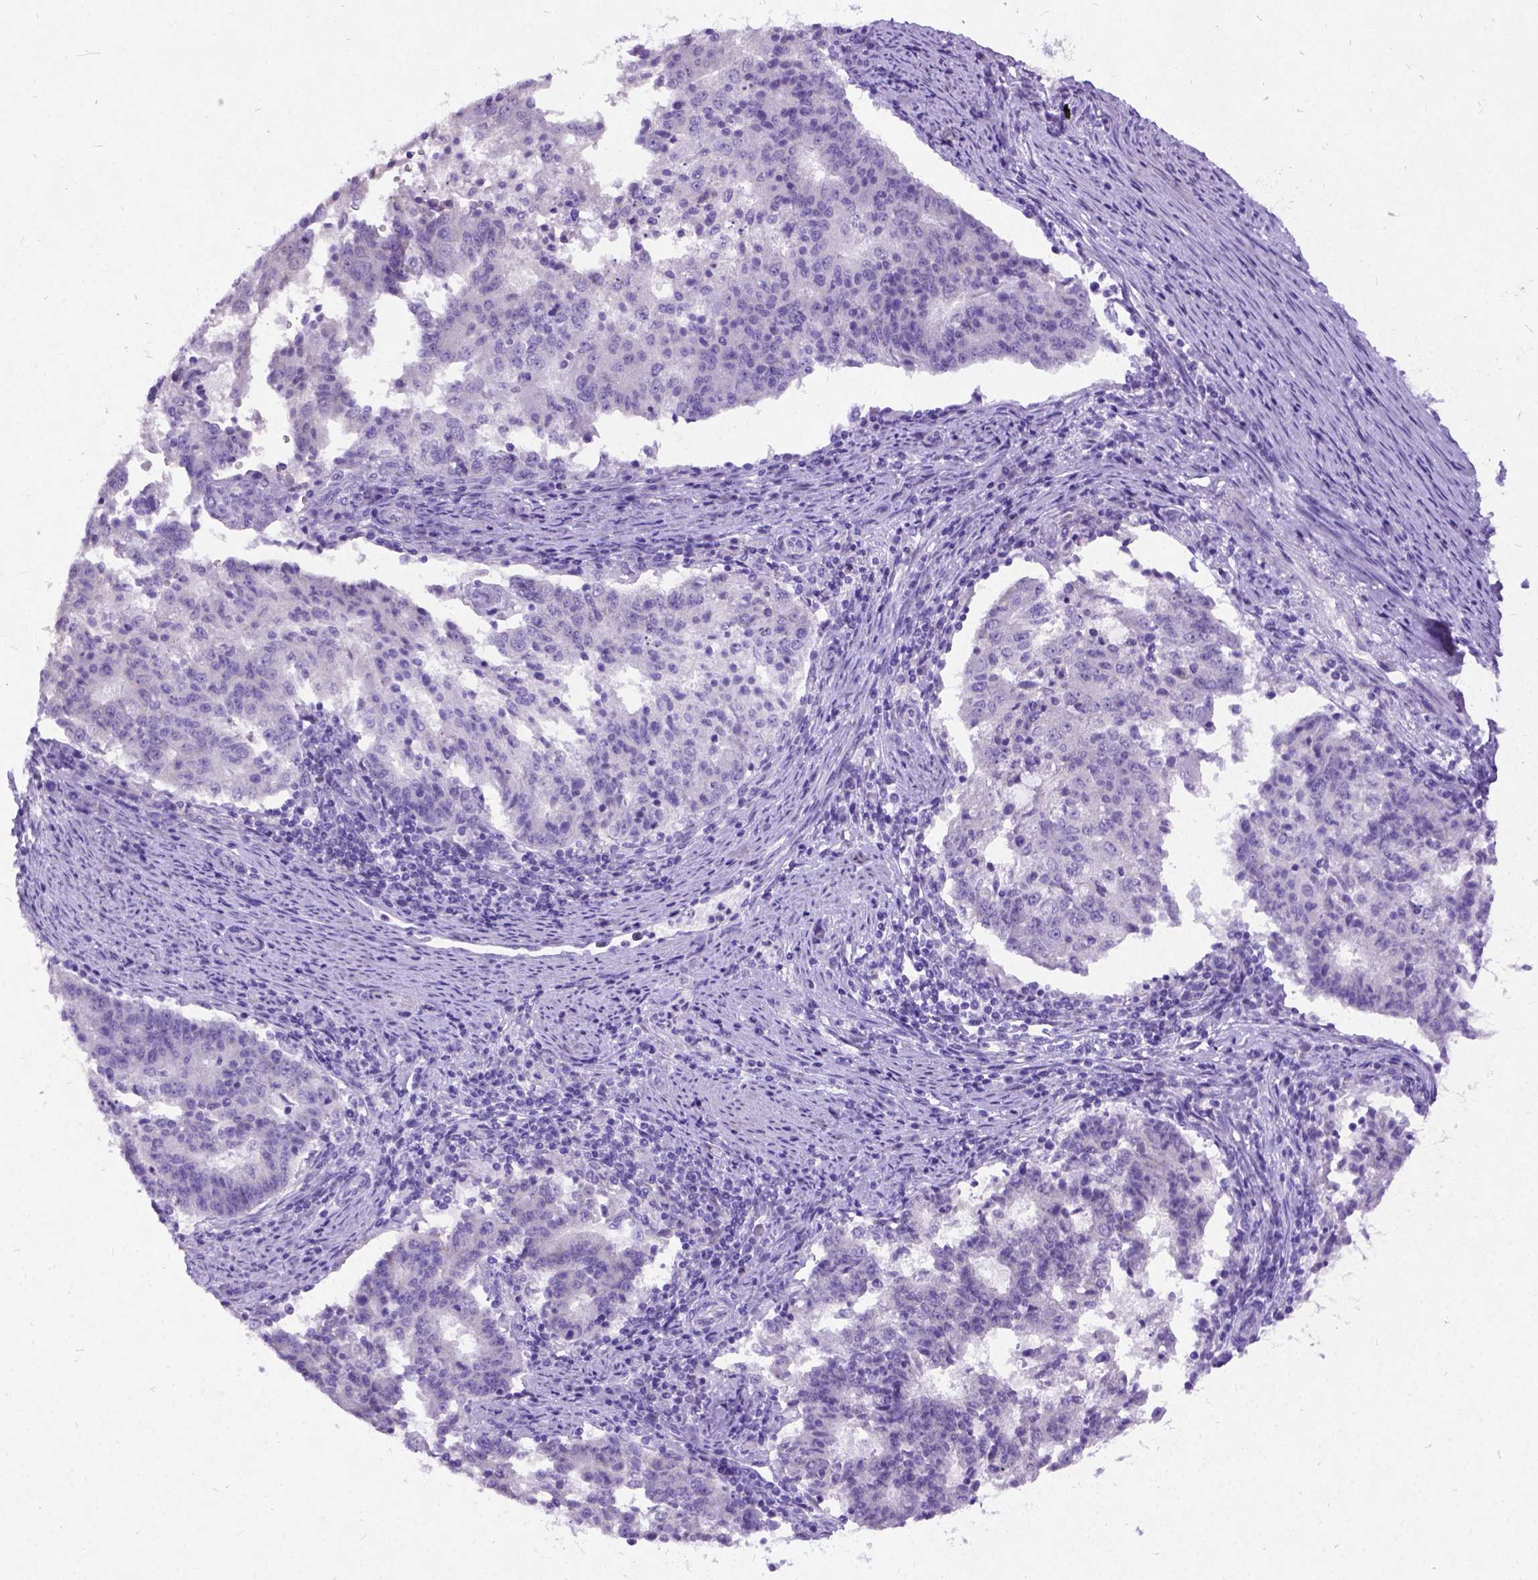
{"staining": {"intensity": "weak", "quantity": "<25%", "location": "cytoplasmic/membranous"}, "tissue": "endometrial cancer", "cell_type": "Tumor cells", "image_type": "cancer", "snomed": [{"axis": "morphology", "description": "Adenocarcinoma, NOS"}, {"axis": "topography", "description": "Endometrium"}], "caption": "DAB immunohistochemical staining of endometrial adenocarcinoma displays no significant staining in tumor cells.", "gene": "NEUROD4", "patient": {"sex": "female", "age": 82}}